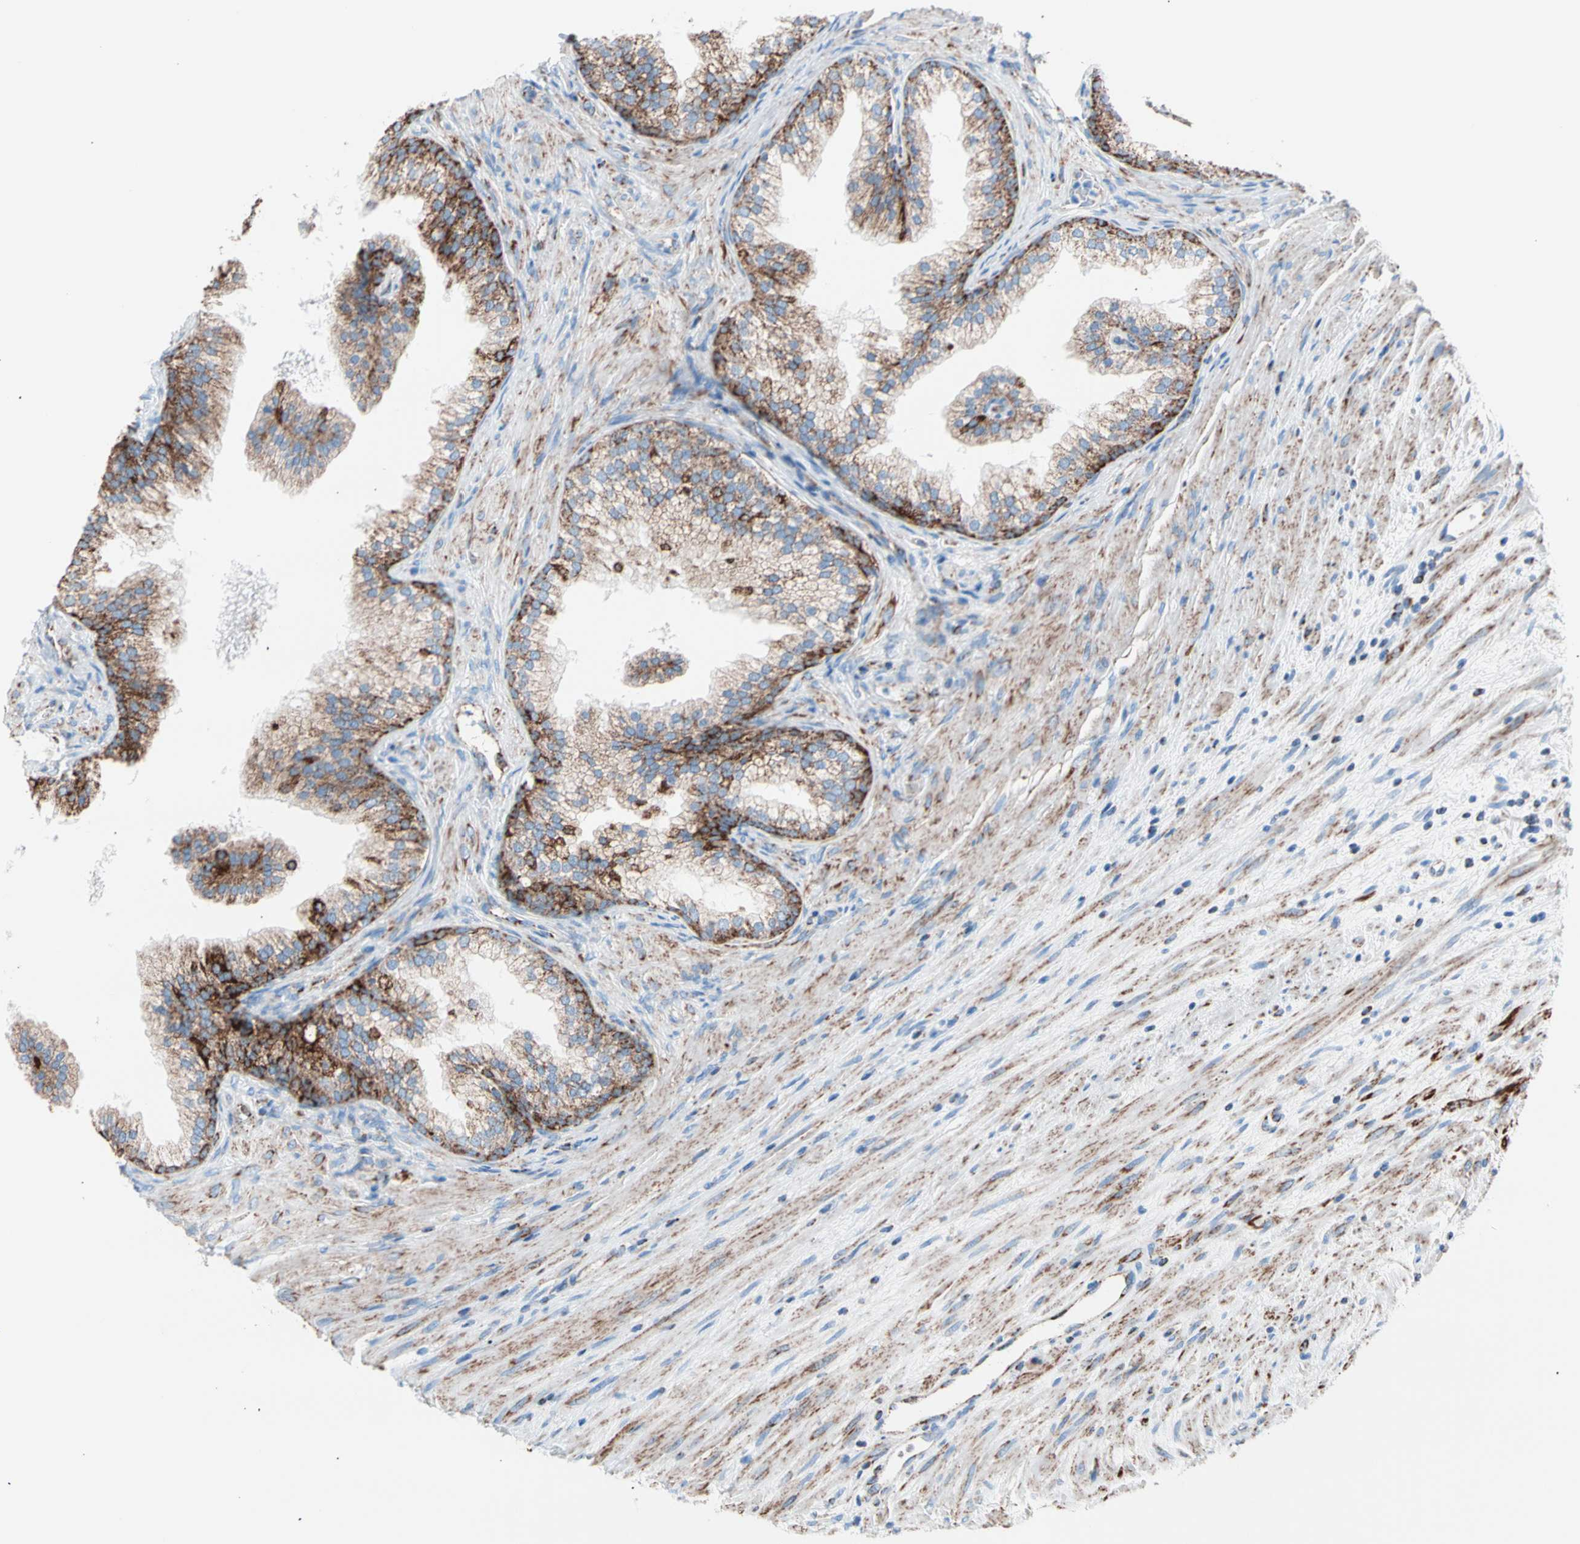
{"staining": {"intensity": "strong", "quantity": "25%-75%", "location": "cytoplasmic/membranous"}, "tissue": "prostate", "cell_type": "Glandular cells", "image_type": "normal", "snomed": [{"axis": "morphology", "description": "Normal tissue, NOS"}, {"axis": "topography", "description": "Prostate"}], "caption": "DAB immunohistochemical staining of benign human prostate shows strong cytoplasmic/membranous protein positivity in approximately 25%-75% of glandular cells.", "gene": "HK1", "patient": {"sex": "male", "age": 76}}